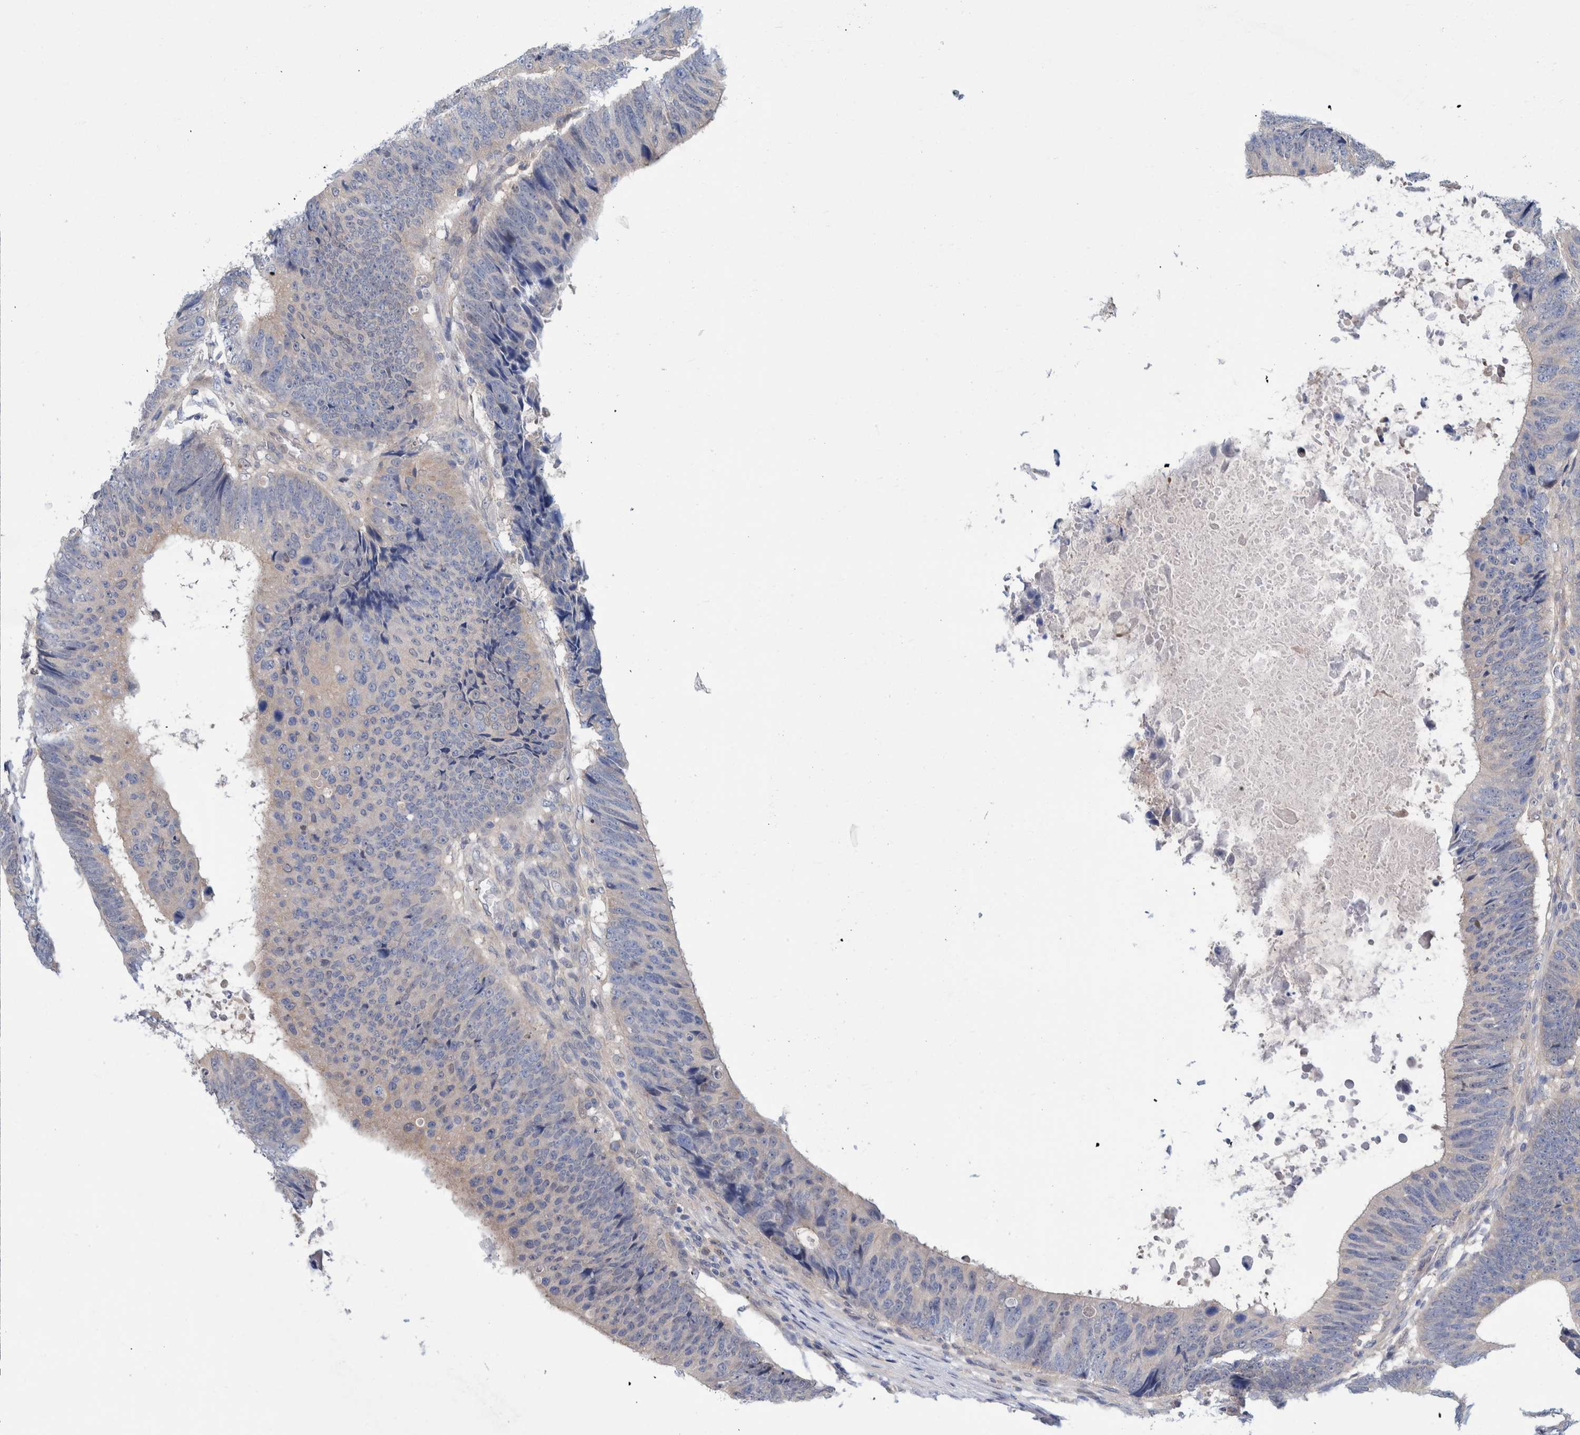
{"staining": {"intensity": "negative", "quantity": "none", "location": "none"}, "tissue": "colorectal cancer", "cell_type": "Tumor cells", "image_type": "cancer", "snomed": [{"axis": "morphology", "description": "Adenocarcinoma, NOS"}, {"axis": "topography", "description": "Colon"}], "caption": "Colorectal cancer was stained to show a protein in brown. There is no significant positivity in tumor cells.", "gene": "PFAS", "patient": {"sex": "male", "age": 56}}